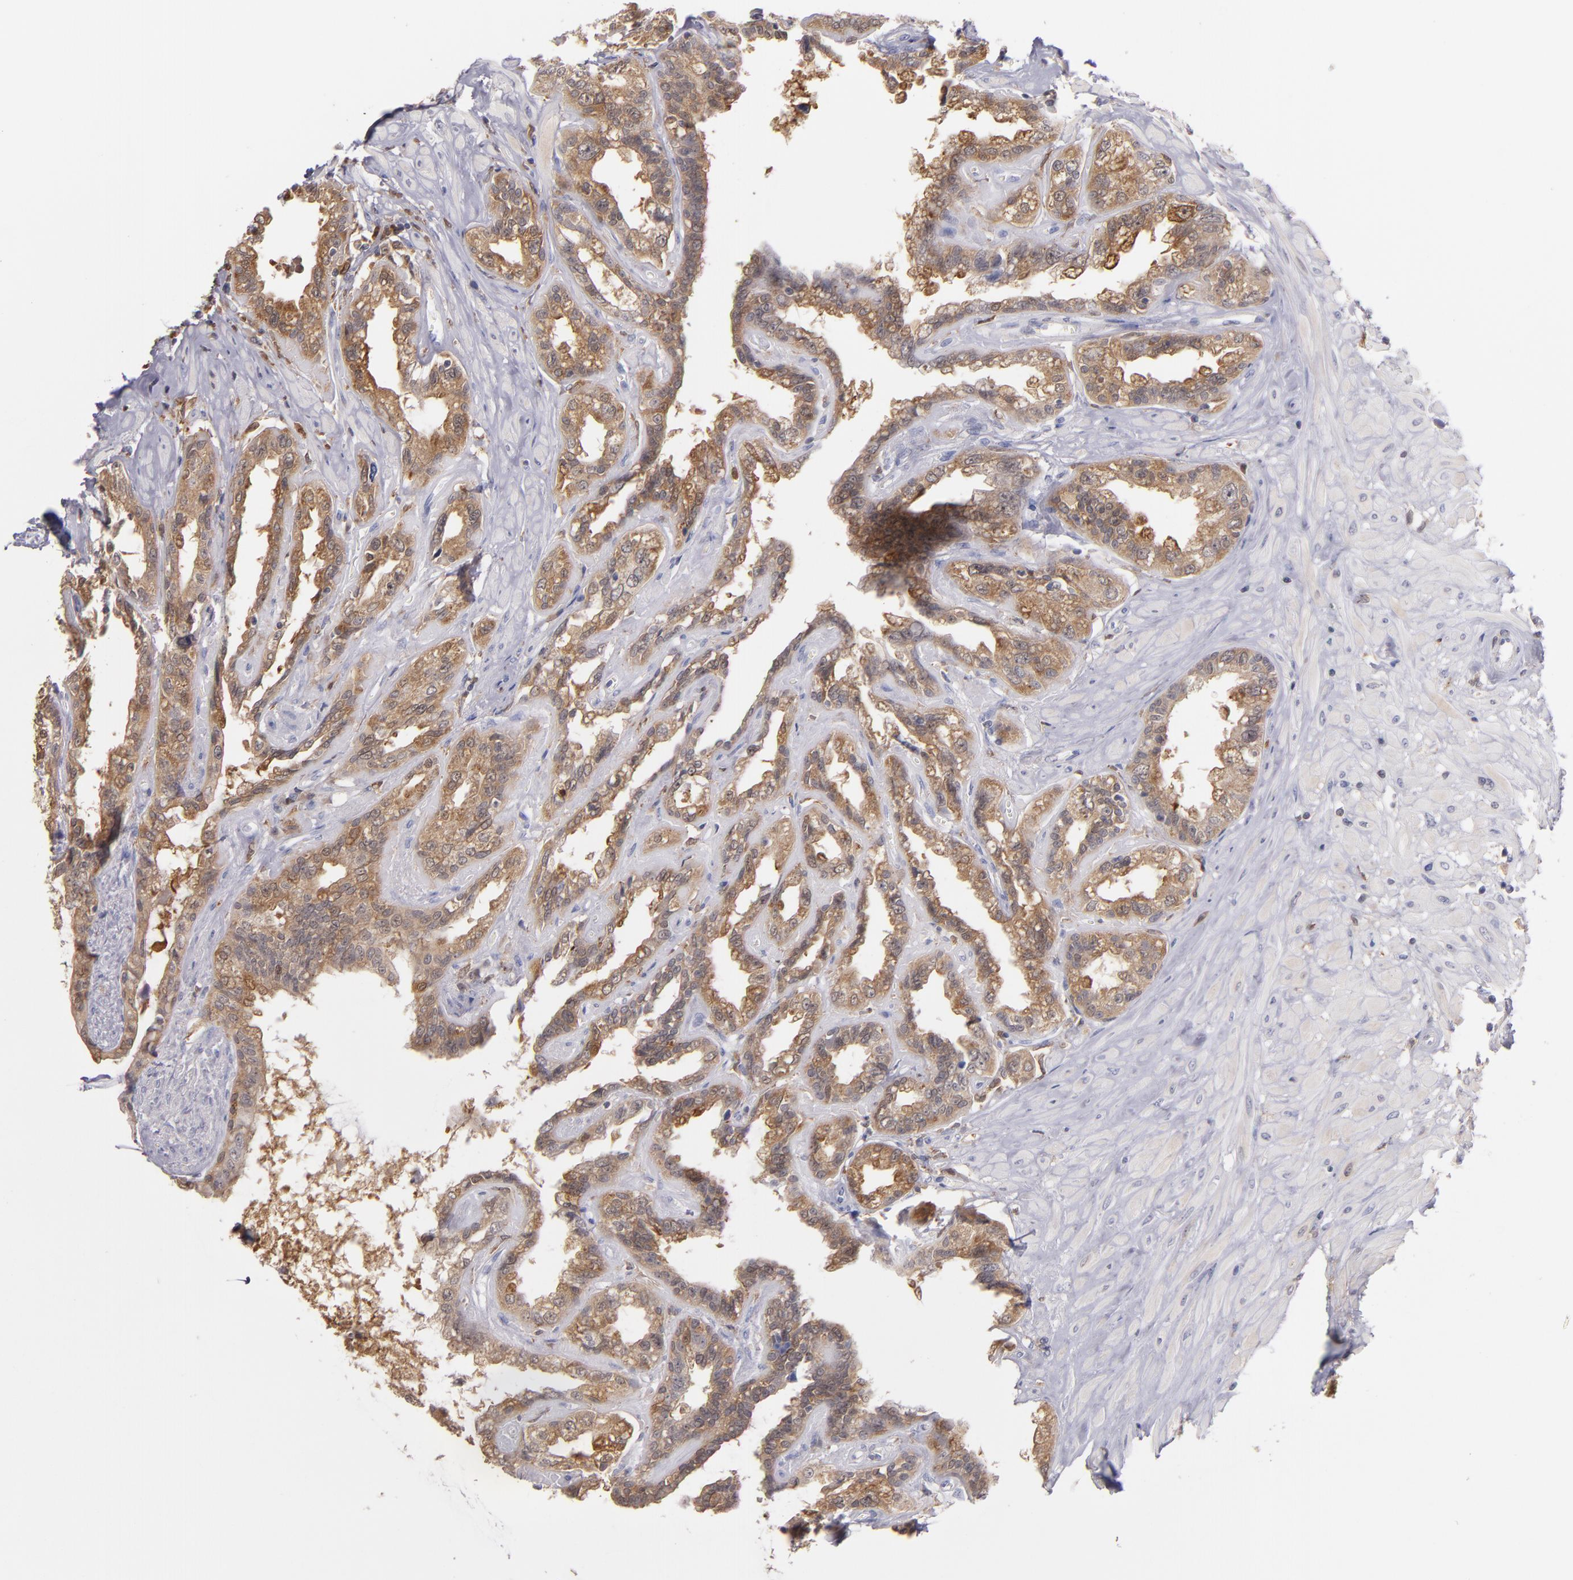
{"staining": {"intensity": "moderate", "quantity": ">75%", "location": "cytoplasmic/membranous"}, "tissue": "seminal vesicle", "cell_type": "Glandular cells", "image_type": "normal", "snomed": [{"axis": "morphology", "description": "Normal tissue, NOS"}, {"axis": "morphology", "description": "Inflammation, NOS"}, {"axis": "topography", "description": "Urinary bladder"}, {"axis": "topography", "description": "Prostate"}, {"axis": "topography", "description": "Seminal veicle"}], "caption": "Protein expression analysis of benign seminal vesicle reveals moderate cytoplasmic/membranous staining in about >75% of glandular cells. The protein of interest is stained brown, and the nuclei are stained in blue (DAB IHC with brightfield microscopy, high magnification).", "gene": "PRKCD", "patient": {"sex": "male", "age": 82}}